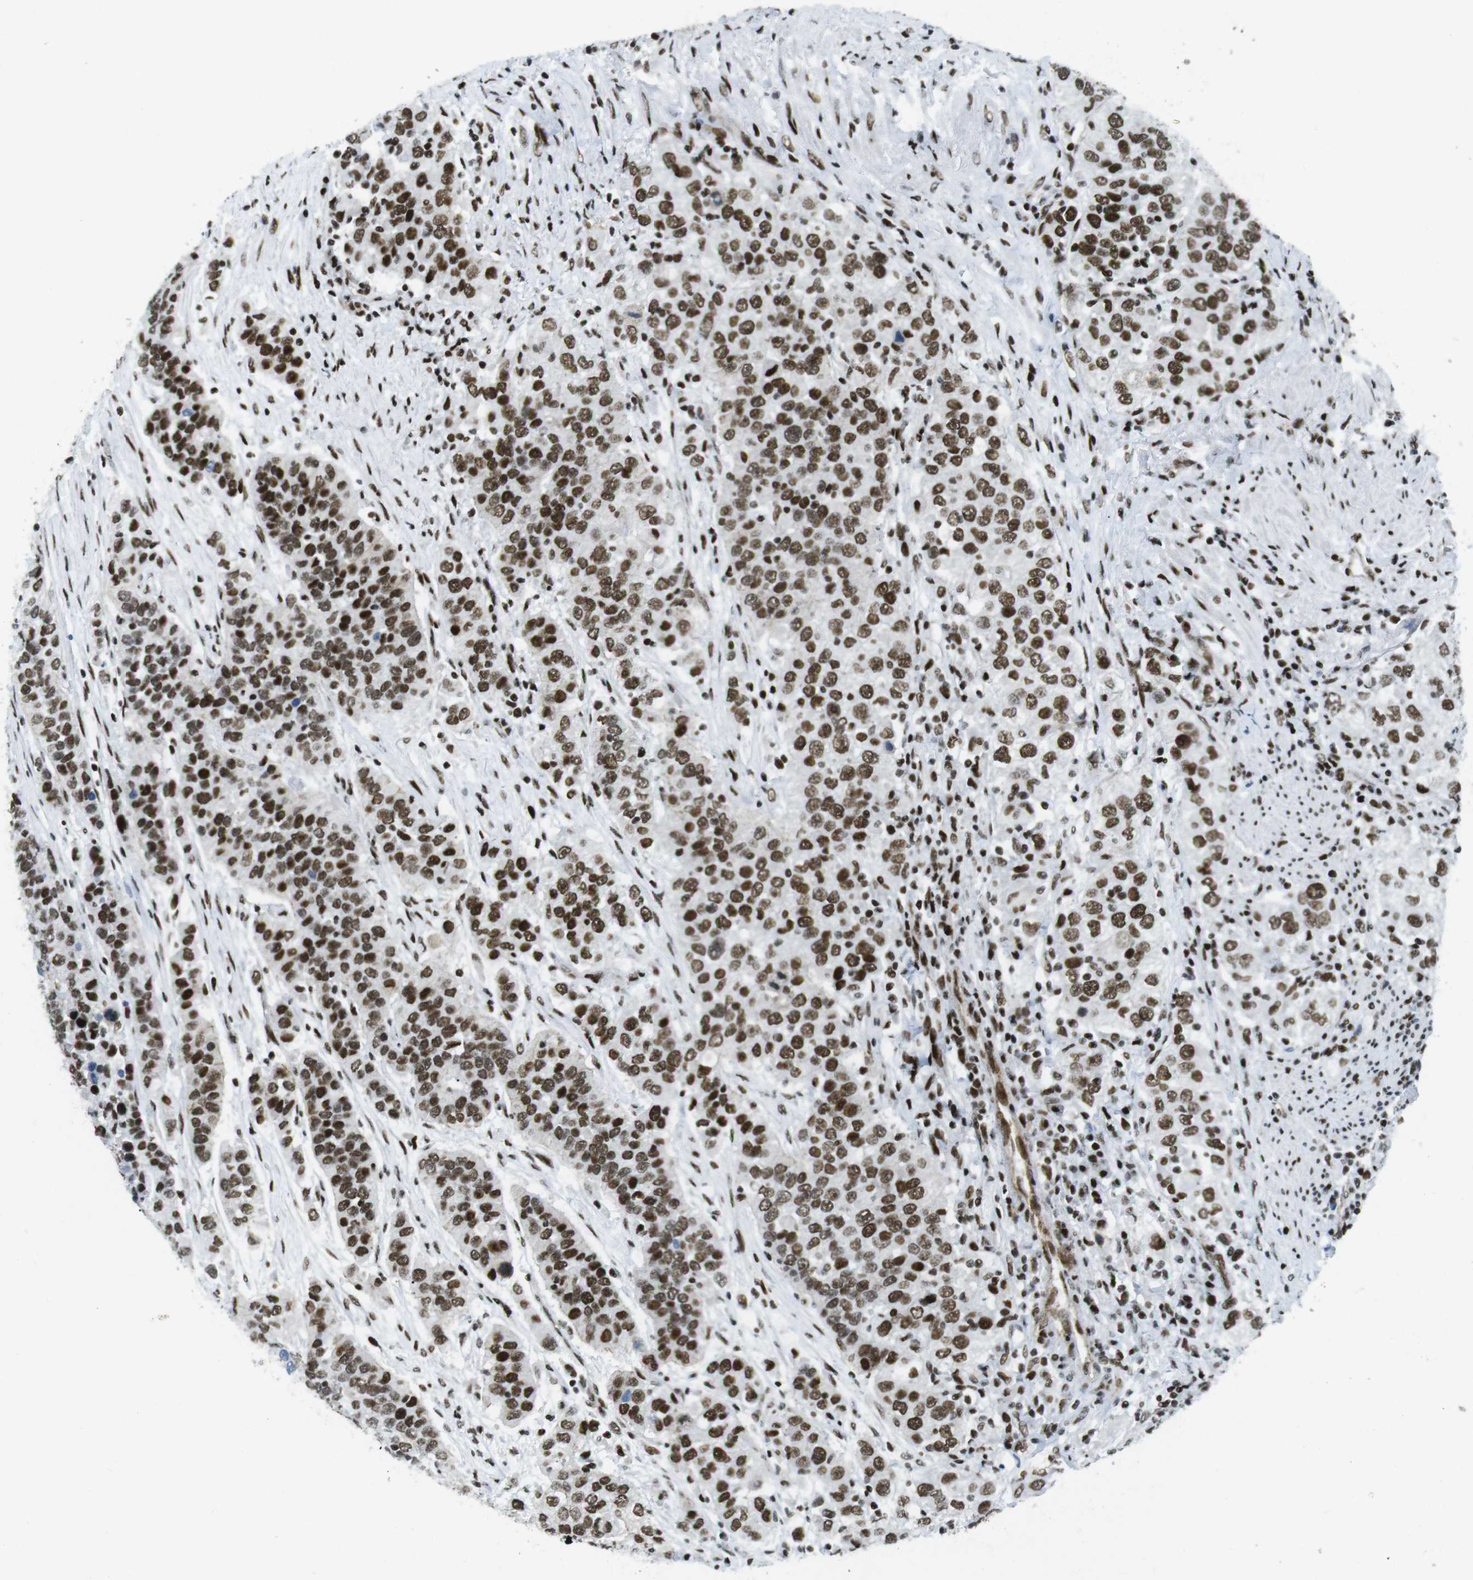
{"staining": {"intensity": "strong", "quantity": ">75%", "location": "nuclear"}, "tissue": "urothelial cancer", "cell_type": "Tumor cells", "image_type": "cancer", "snomed": [{"axis": "morphology", "description": "Urothelial carcinoma, High grade"}, {"axis": "topography", "description": "Urinary bladder"}], "caption": "IHC micrograph of neoplastic tissue: urothelial carcinoma (high-grade) stained using immunohistochemistry (IHC) displays high levels of strong protein expression localized specifically in the nuclear of tumor cells, appearing as a nuclear brown color.", "gene": "ARID1A", "patient": {"sex": "female", "age": 80}}